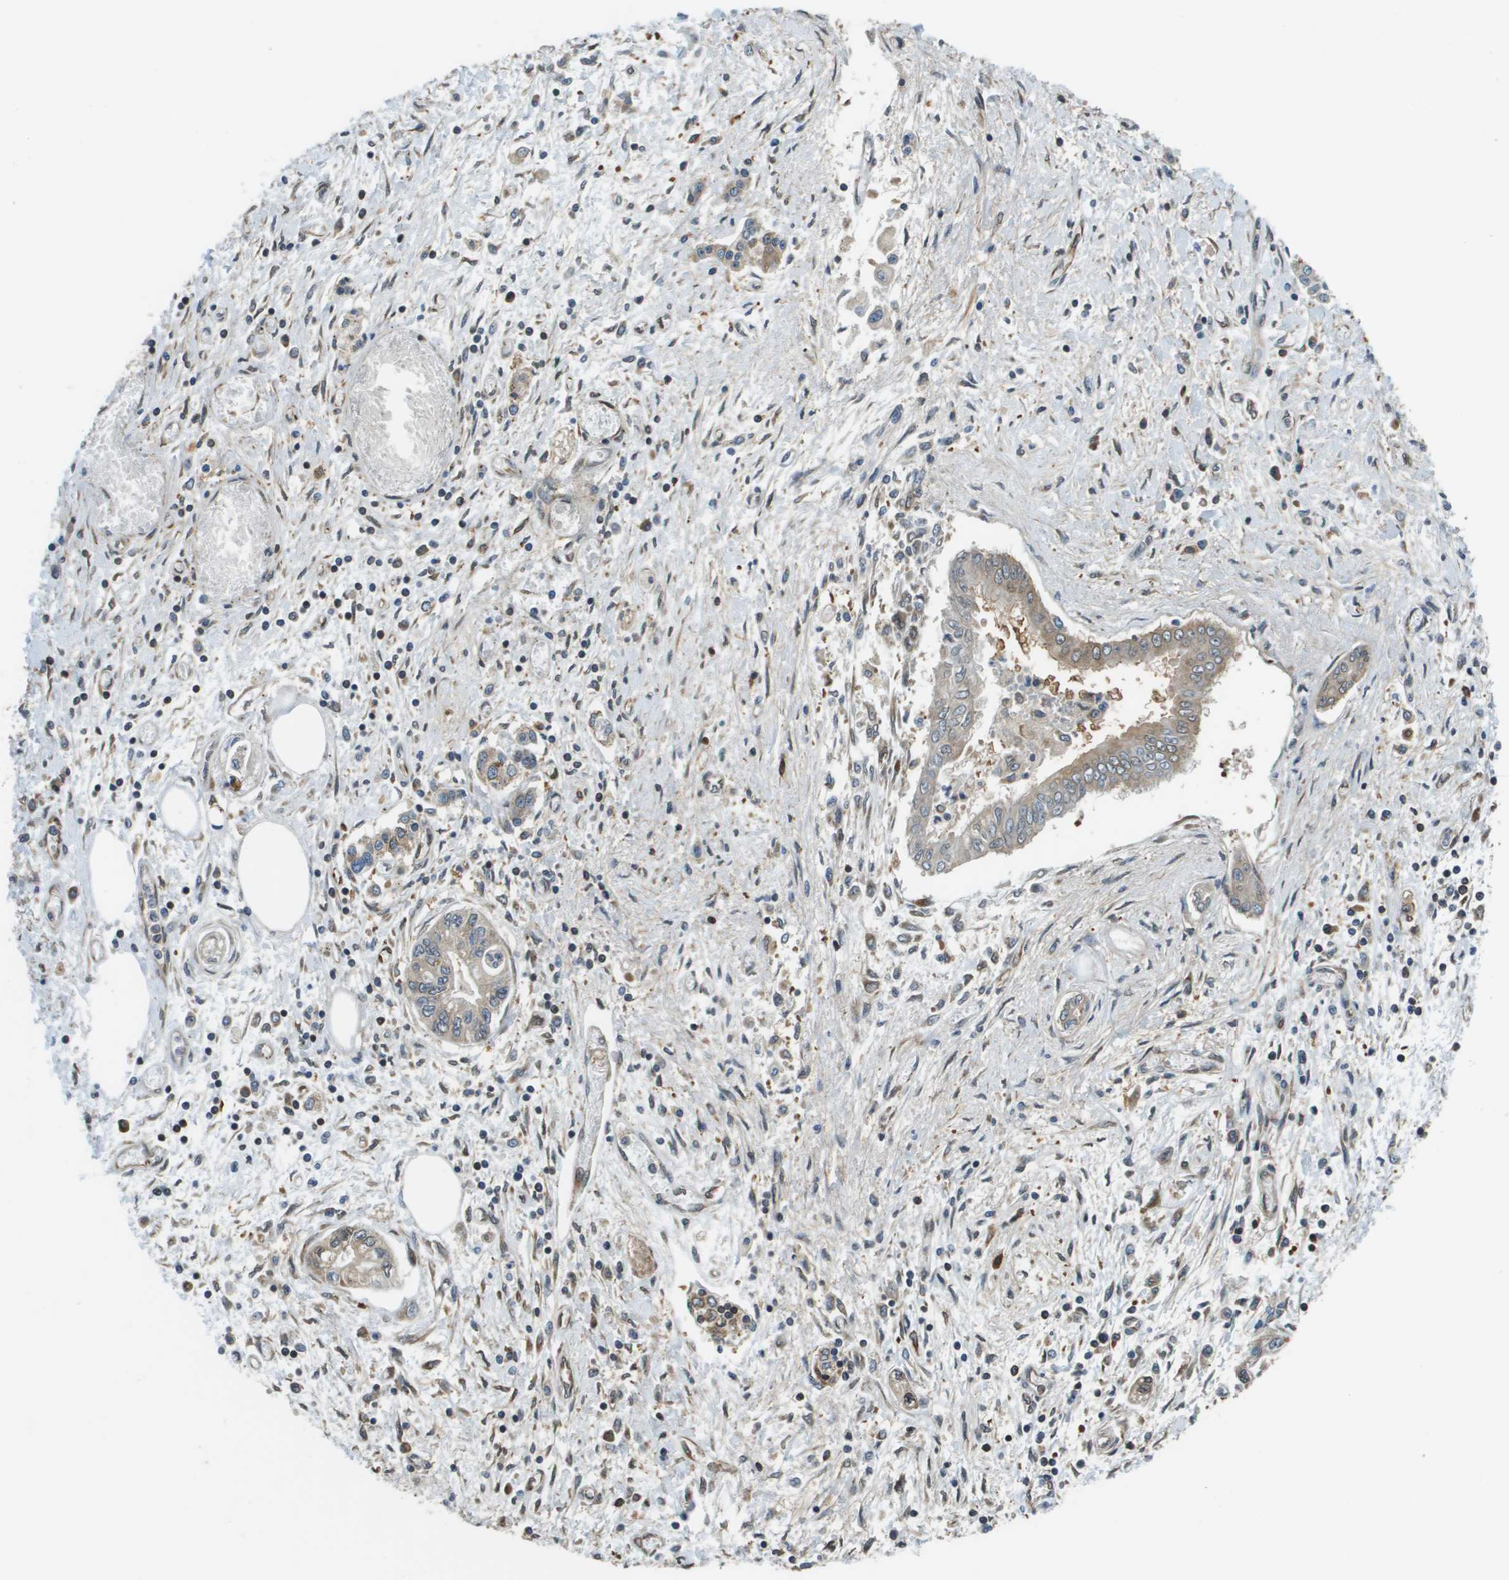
{"staining": {"intensity": "moderate", "quantity": "25%-75%", "location": "cytoplasmic/membranous"}, "tissue": "pancreatic cancer", "cell_type": "Tumor cells", "image_type": "cancer", "snomed": [{"axis": "morphology", "description": "Adenocarcinoma, NOS"}, {"axis": "topography", "description": "Pancreas"}], "caption": "Brown immunohistochemical staining in human pancreatic adenocarcinoma reveals moderate cytoplasmic/membranous expression in about 25%-75% of tumor cells. The staining was performed using DAB (3,3'-diaminobenzidine) to visualize the protein expression in brown, while the nuclei were stained in blue with hematoxylin (Magnification: 20x).", "gene": "SEC62", "patient": {"sex": "male", "age": 56}}